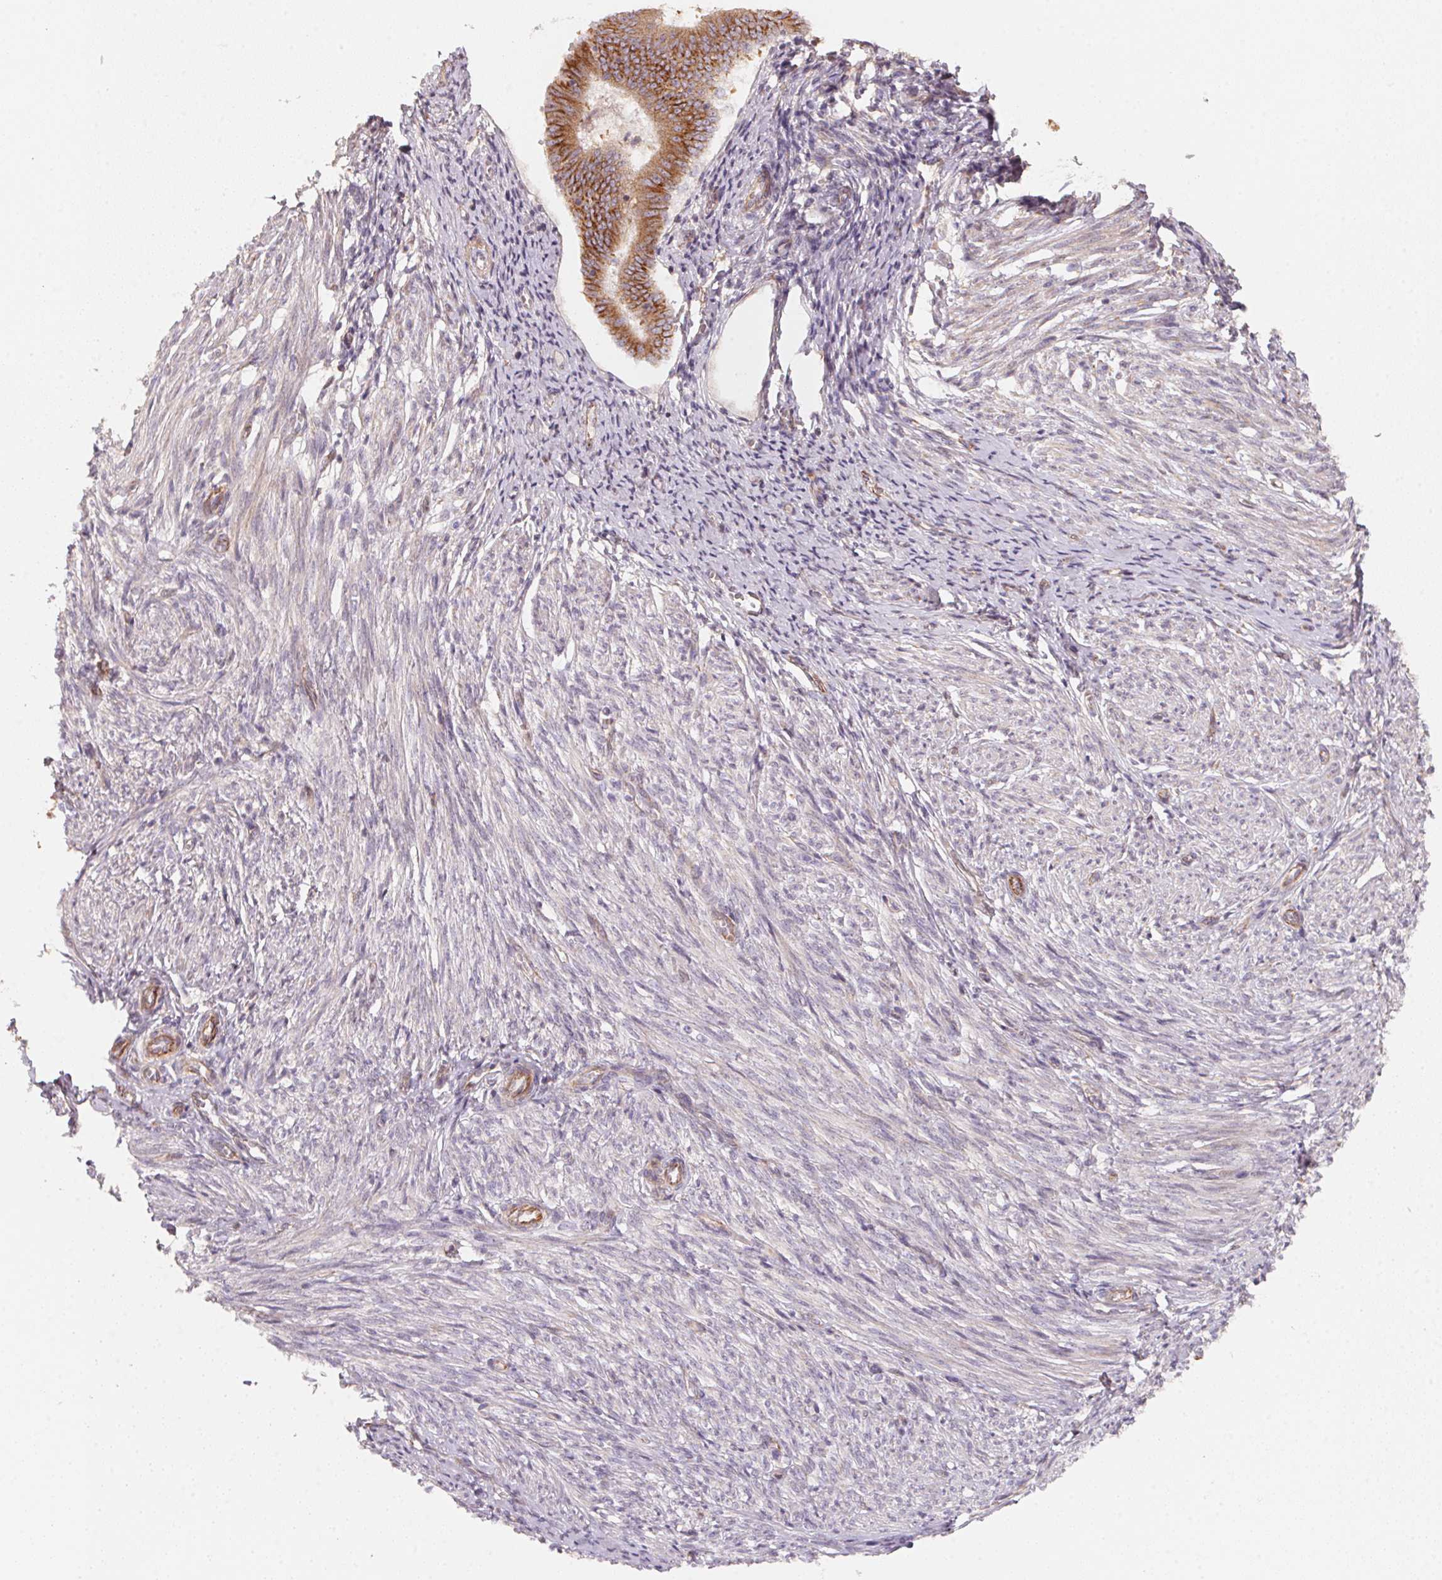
{"staining": {"intensity": "moderate", "quantity": "25%-75%", "location": "cytoplasmic/membranous"}, "tissue": "endometrium", "cell_type": "Cells in endometrial stroma", "image_type": "normal", "snomed": [{"axis": "morphology", "description": "Normal tissue, NOS"}, {"axis": "topography", "description": "Endometrium"}], "caption": "Protein analysis of normal endometrium demonstrates moderate cytoplasmic/membranous staining in approximately 25%-75% of cells in endometrial stroma. The staining is performed using DAB (3,3'-diaminobenzidine) brown chromogen to label protein expression. The nuclei are counter-stained blue using hematoxylin.", "gene": "TSPAN12", "patient": {"sex": "female", "age": 50}}